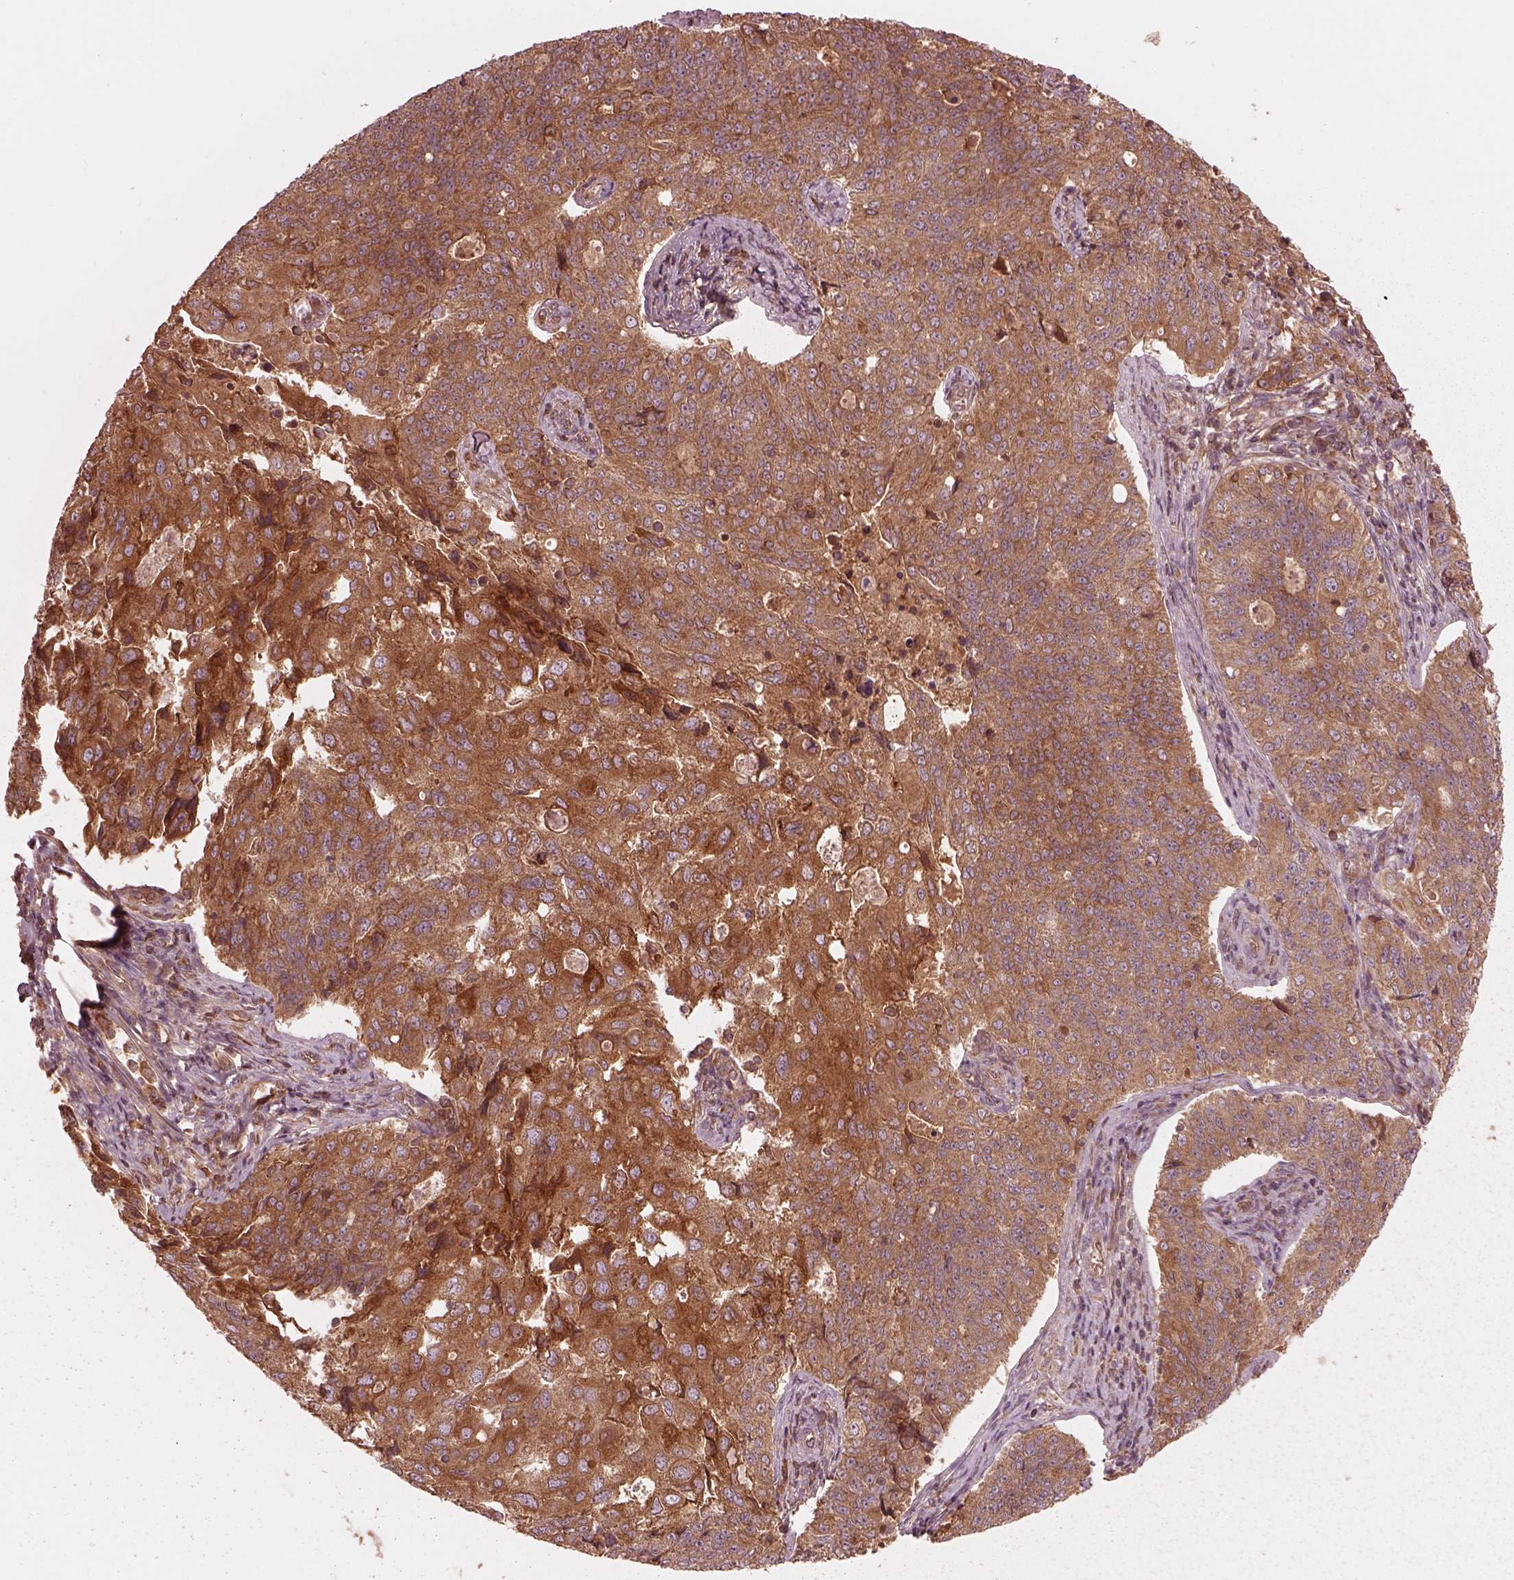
{"staining": {"intensity": "strong", "quantity": ">75%", "location": "cytoplasmic/membranous"}, "tissue": "endometrial cancer", "cell_type": "Tumor cells", "image_type": "cancer", "snomed": [{"axis": "morphology", "description": "Adenocarcinoma, NOS"}, {"axis": "topography", "description": "Endometrium"}], "caption": "The histopathology image demonstrates a brown stain indicating the presence of a protein in the cytoplasmic/membranous of tumor cells in endometrial adenocarcinoma.", "gene": "PIK3R2", "patient": {"sex": "female", "age": 43}}